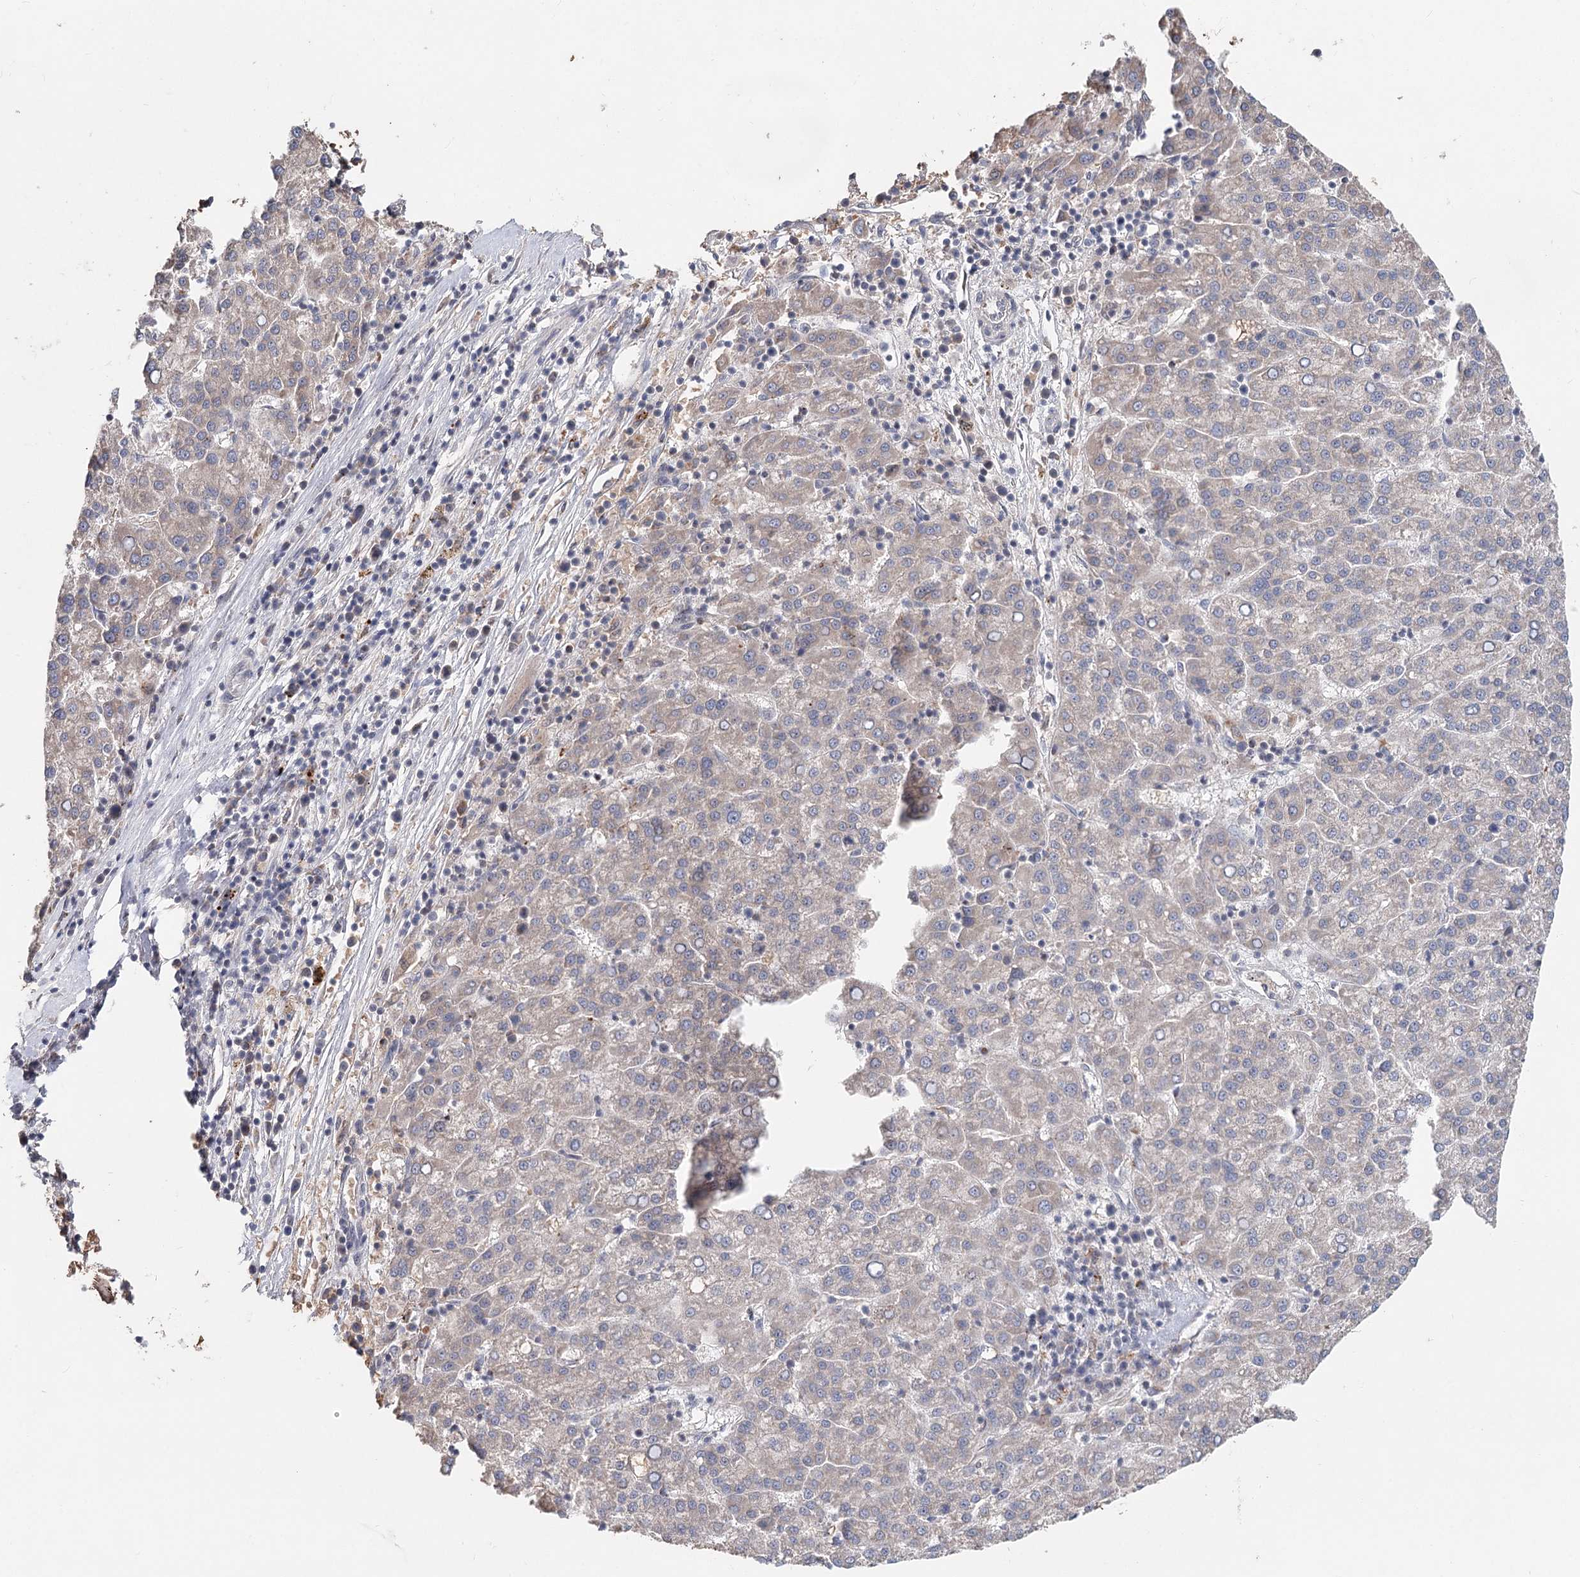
{"staining": {"intensity": "negative", "quantity": "none", "location": "none"}, "tissue": "liver cancer", "cell_type": "Tumor cells", "image_type": "cancer", "snomed": [{"axis": "morphology", "description": "Carcinoma, Hepatocellular, NOS"}, {"axis": "topography", "description": "Liver"}], "caption": "Tumor cells are negative for brown protein staining in hepatocellular carcinoma (liver). Nuclei are stained in blue.", "gene": "FBXO7", "patient": {"sex": "female", "age": 58}}